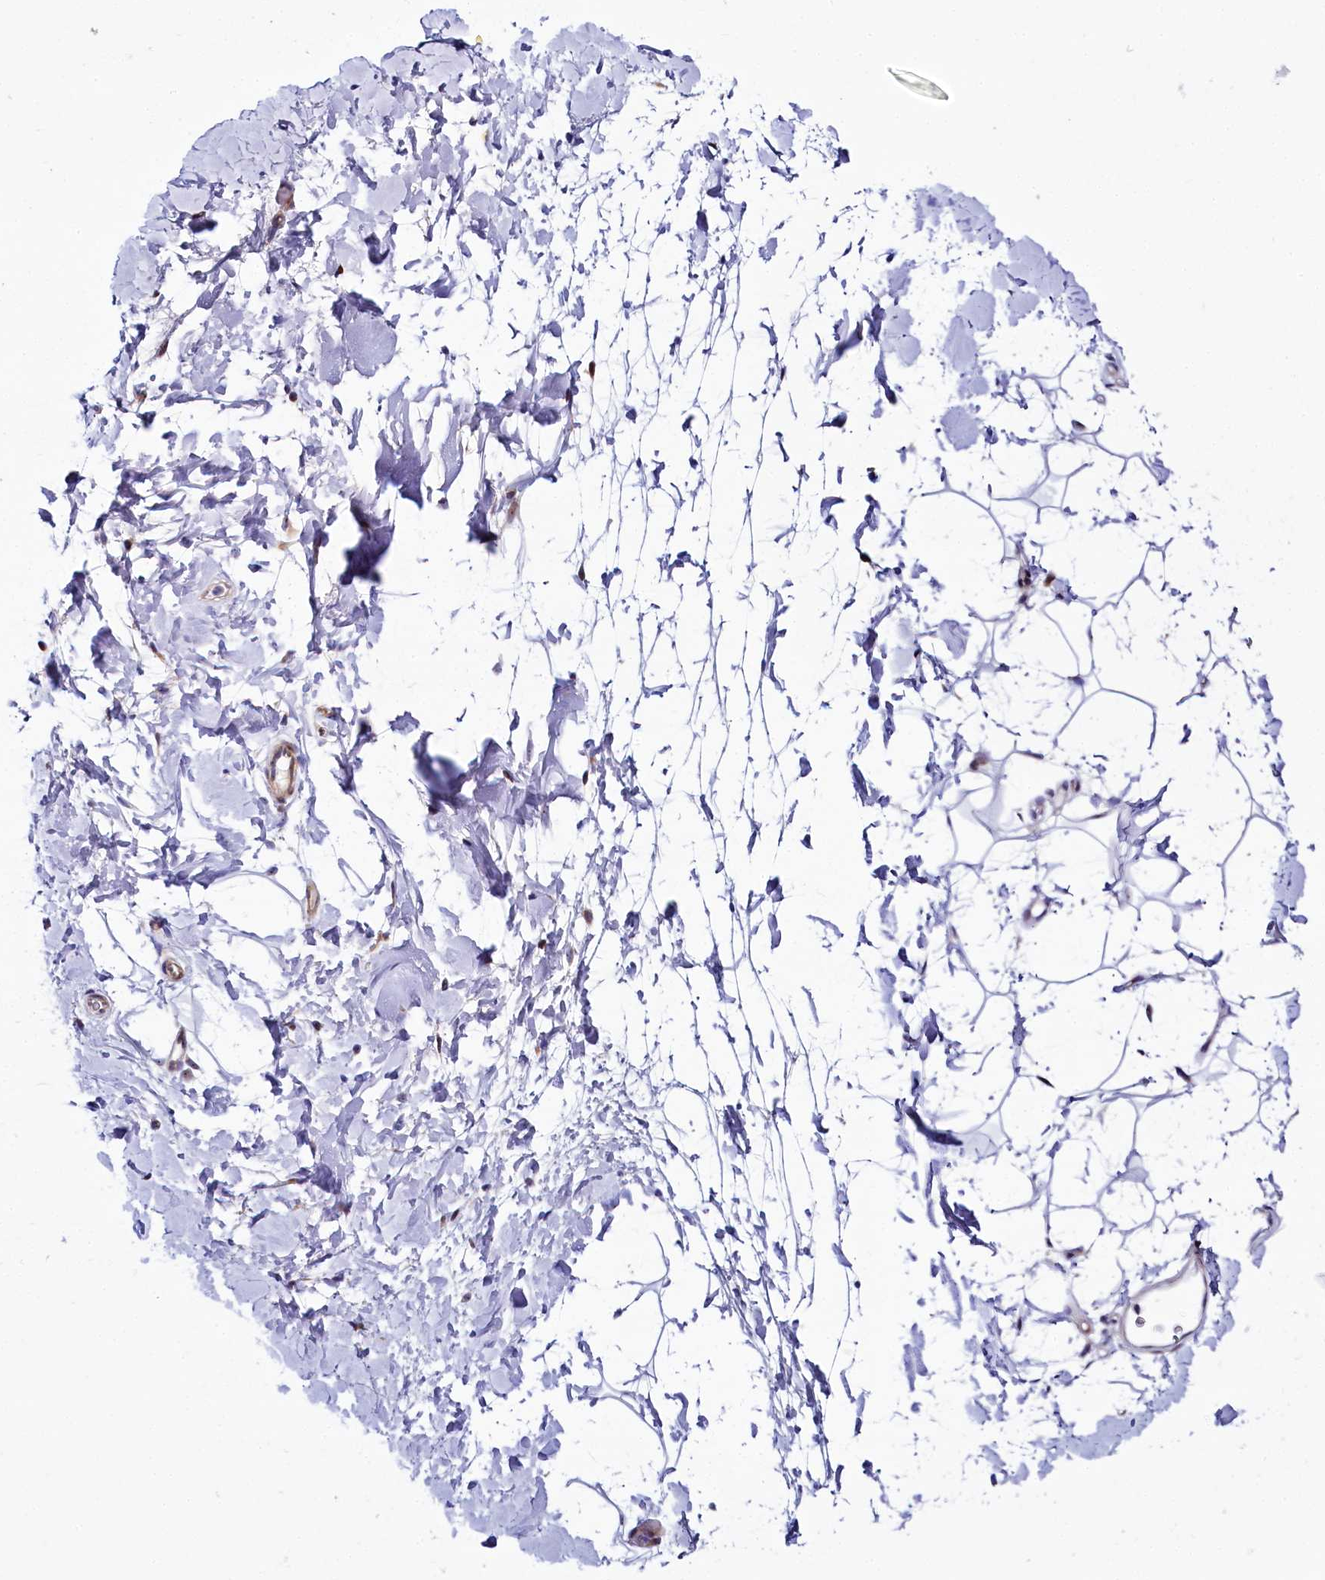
{"staining": {"intensity": "negative", "quantity": "none", "location": "none"}, "tissue": "adipose tissue", "cell_type": "Adipocytes", "image_type": "normal", "snomed": [{"axis": "morphology", "description": "Normal tissue, NOS"}, {"axis": "topography", "description": "Breast"}], "caption": "This is a histopathology image of immunohistochemistry (IHC) staining of benign adipose tissue, which shows no positivity in adipocytes.", "gene": "TCOF1", "patient": {"sex": "female", "age": 26}}